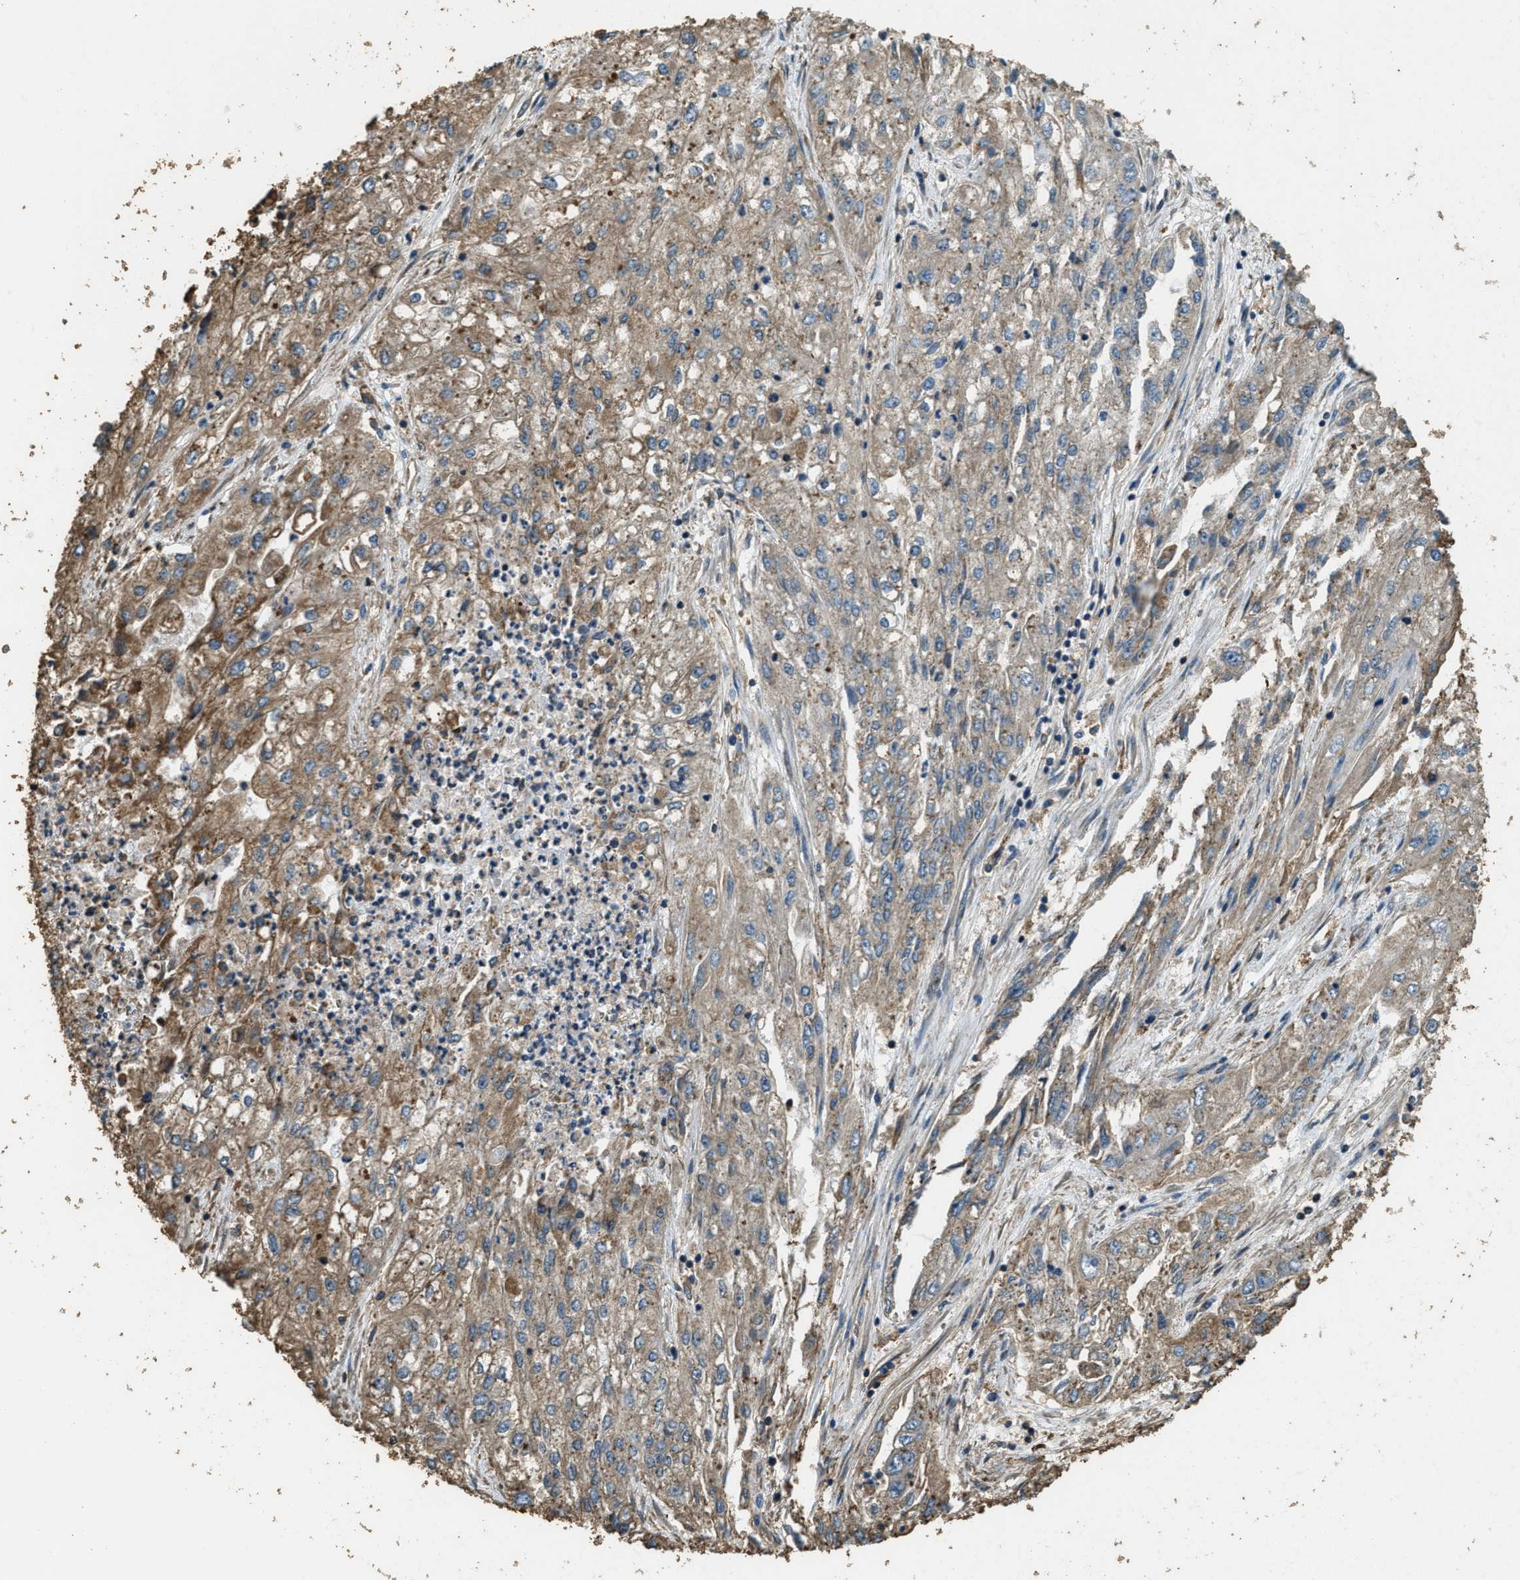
{"staining": {"intensity": "moderate", "quantity": ">75%", "location": "cytoplasmic/membranous"}, "tissue": "endometrial cancer", "cell_type": "Tumor cells", "image_type": "cancer", "snomed": [{"axis": "morphology", "description": "Adenocarcinoma, NOS"}, {"axis": "topography", "description": "Endometrium"}], "caption": "Endometrial adenocarcinoma stained with a brown dye displays moderate cytoplasmic/membranous positive positivity in approximately >75% of tumor cells.", "gene": "ERGIC1", "patient": {"sex": "female", "age": 49}}